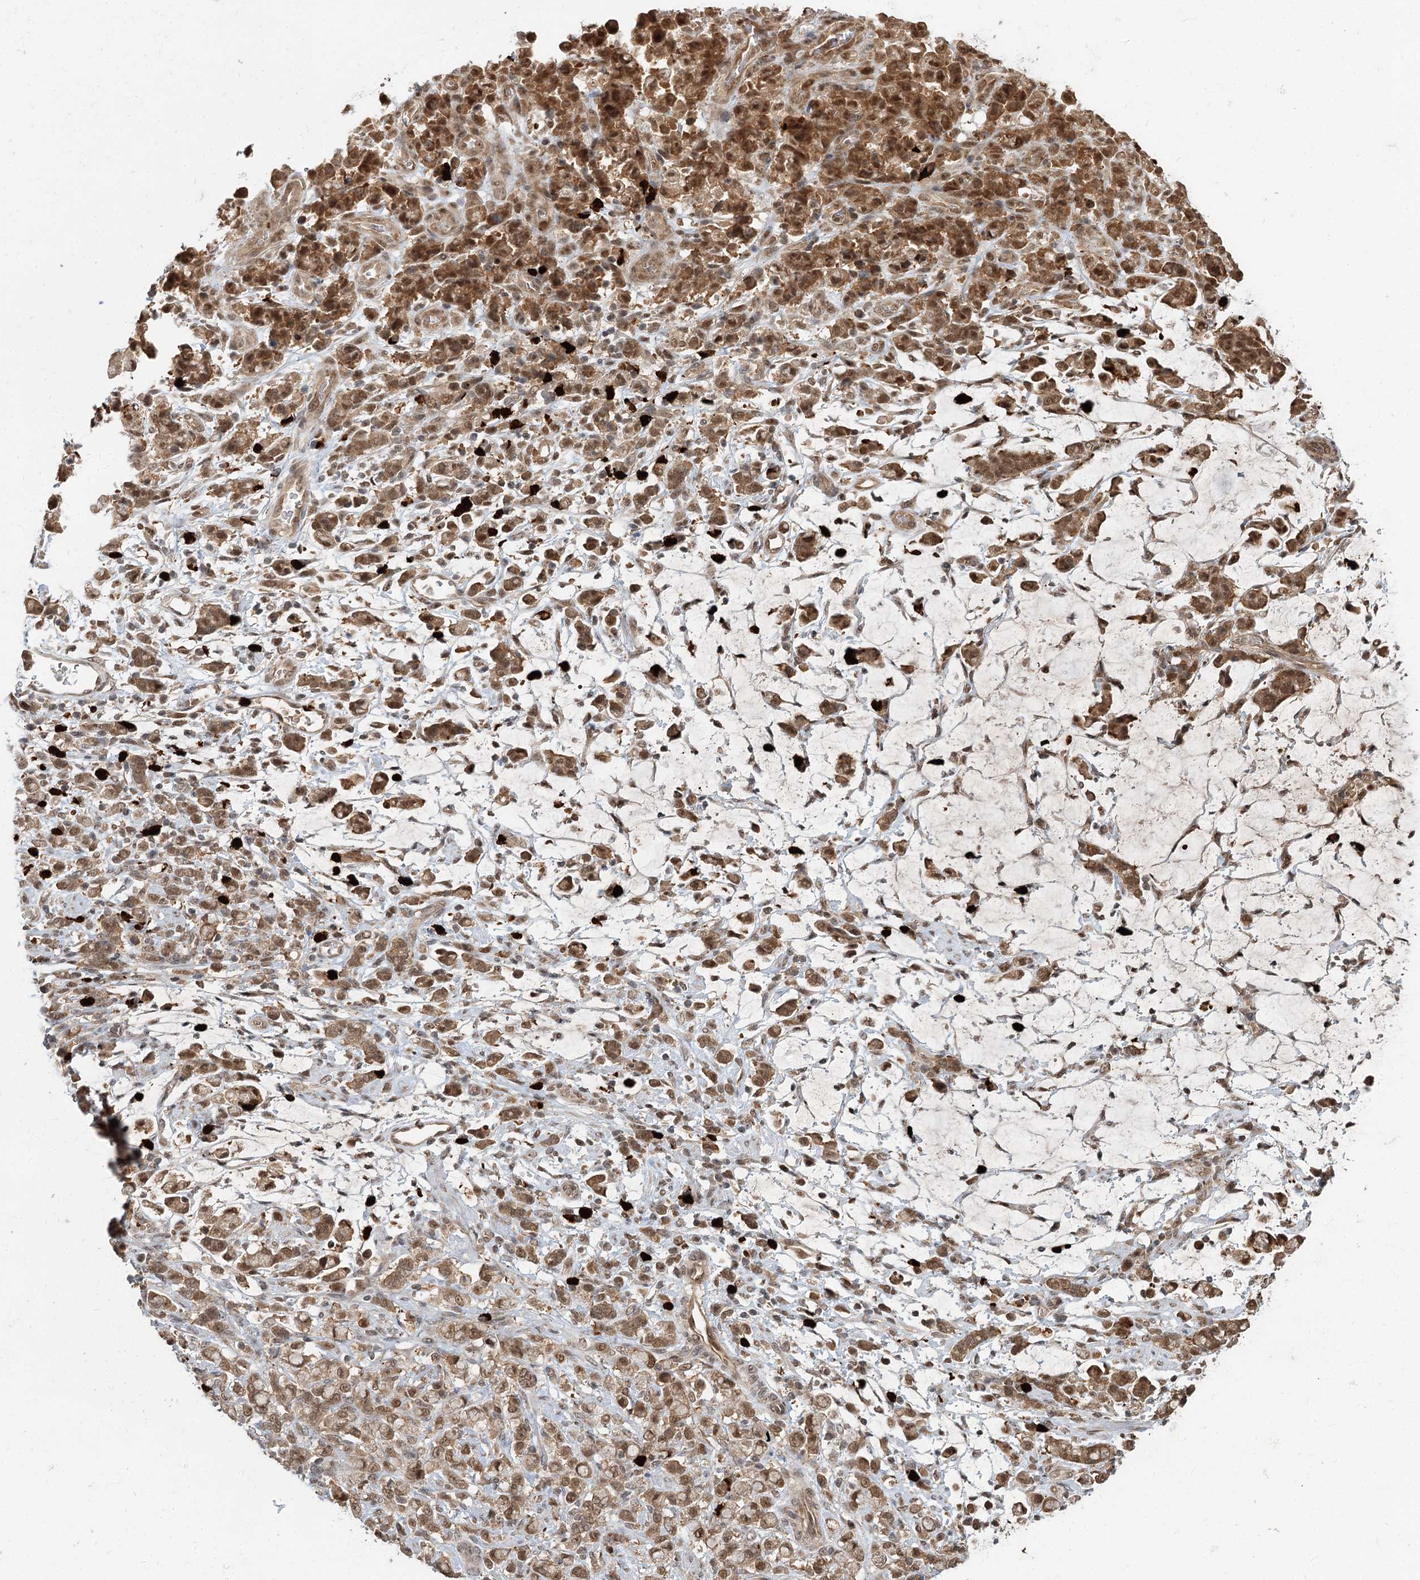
{"staining": {"intensity": "moderate", "quantity": ">75%", "location": "cytoplasmic/membranous,nuclear"}, "tissue": "stomach cancer", "cell_type": "Tumor cells", "image_type": "cancer", "snomed": [{"axis": "morphology", "description": "Adenocarcinoma, NOS"}, {"axis": "topography", "description": "Stomach"}], "caption": "Brown immunohistochemical staining in human stomach cancer displays moderate cytoplasmic/membranous and nuclear staining in about >75% of tumor cells.", "gene": "N6AMT1", "patient": {"sex": "female", "age": 60}}